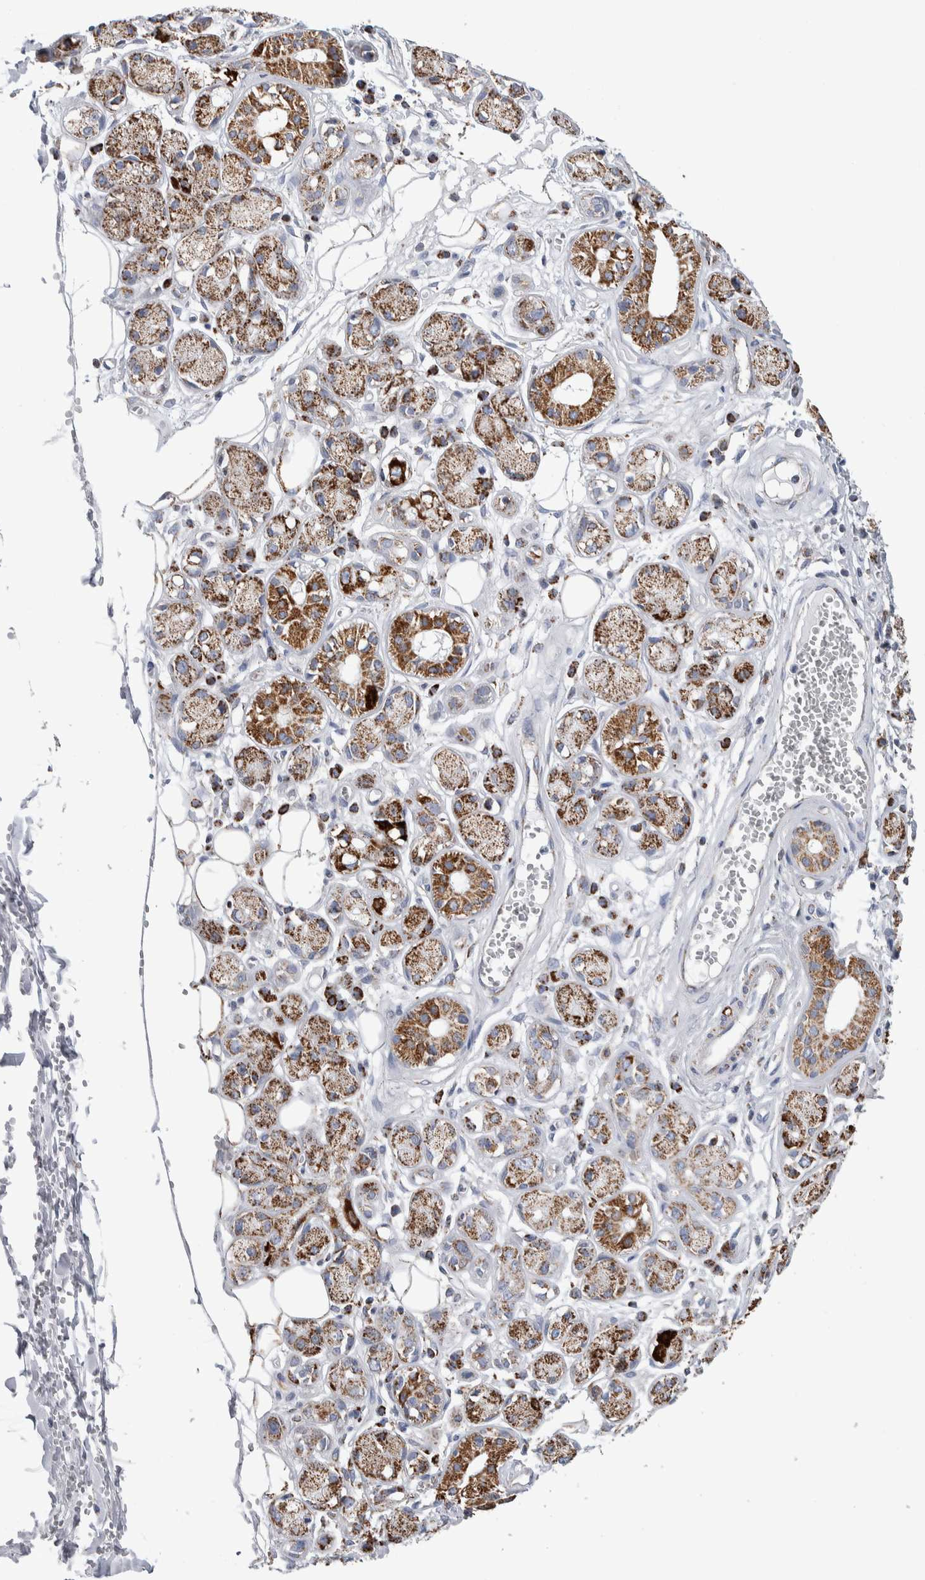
{"staining": {"intensity": "negative", "quantity": "none", "location": "none"}, "tissue": "adipose tissue", "cell_type": "Adipocytes", "image_type": "normal", "snomed": [{"axis": "morphology", "description": "Normal tissue, NOS"}, {"axis": "morphology", "description": "Inflammation, NOS"}, {"axis": "topography", "description": "Salivary gland"}, {"axis": "topography", "description": "Peripheral nerve tissue"}], "caption": "The photomicrograph shows no significant positivity in adipocytes of adipose tissue.", "gene": "ETFA", "patient": {"sex": "female", "age": 75}}